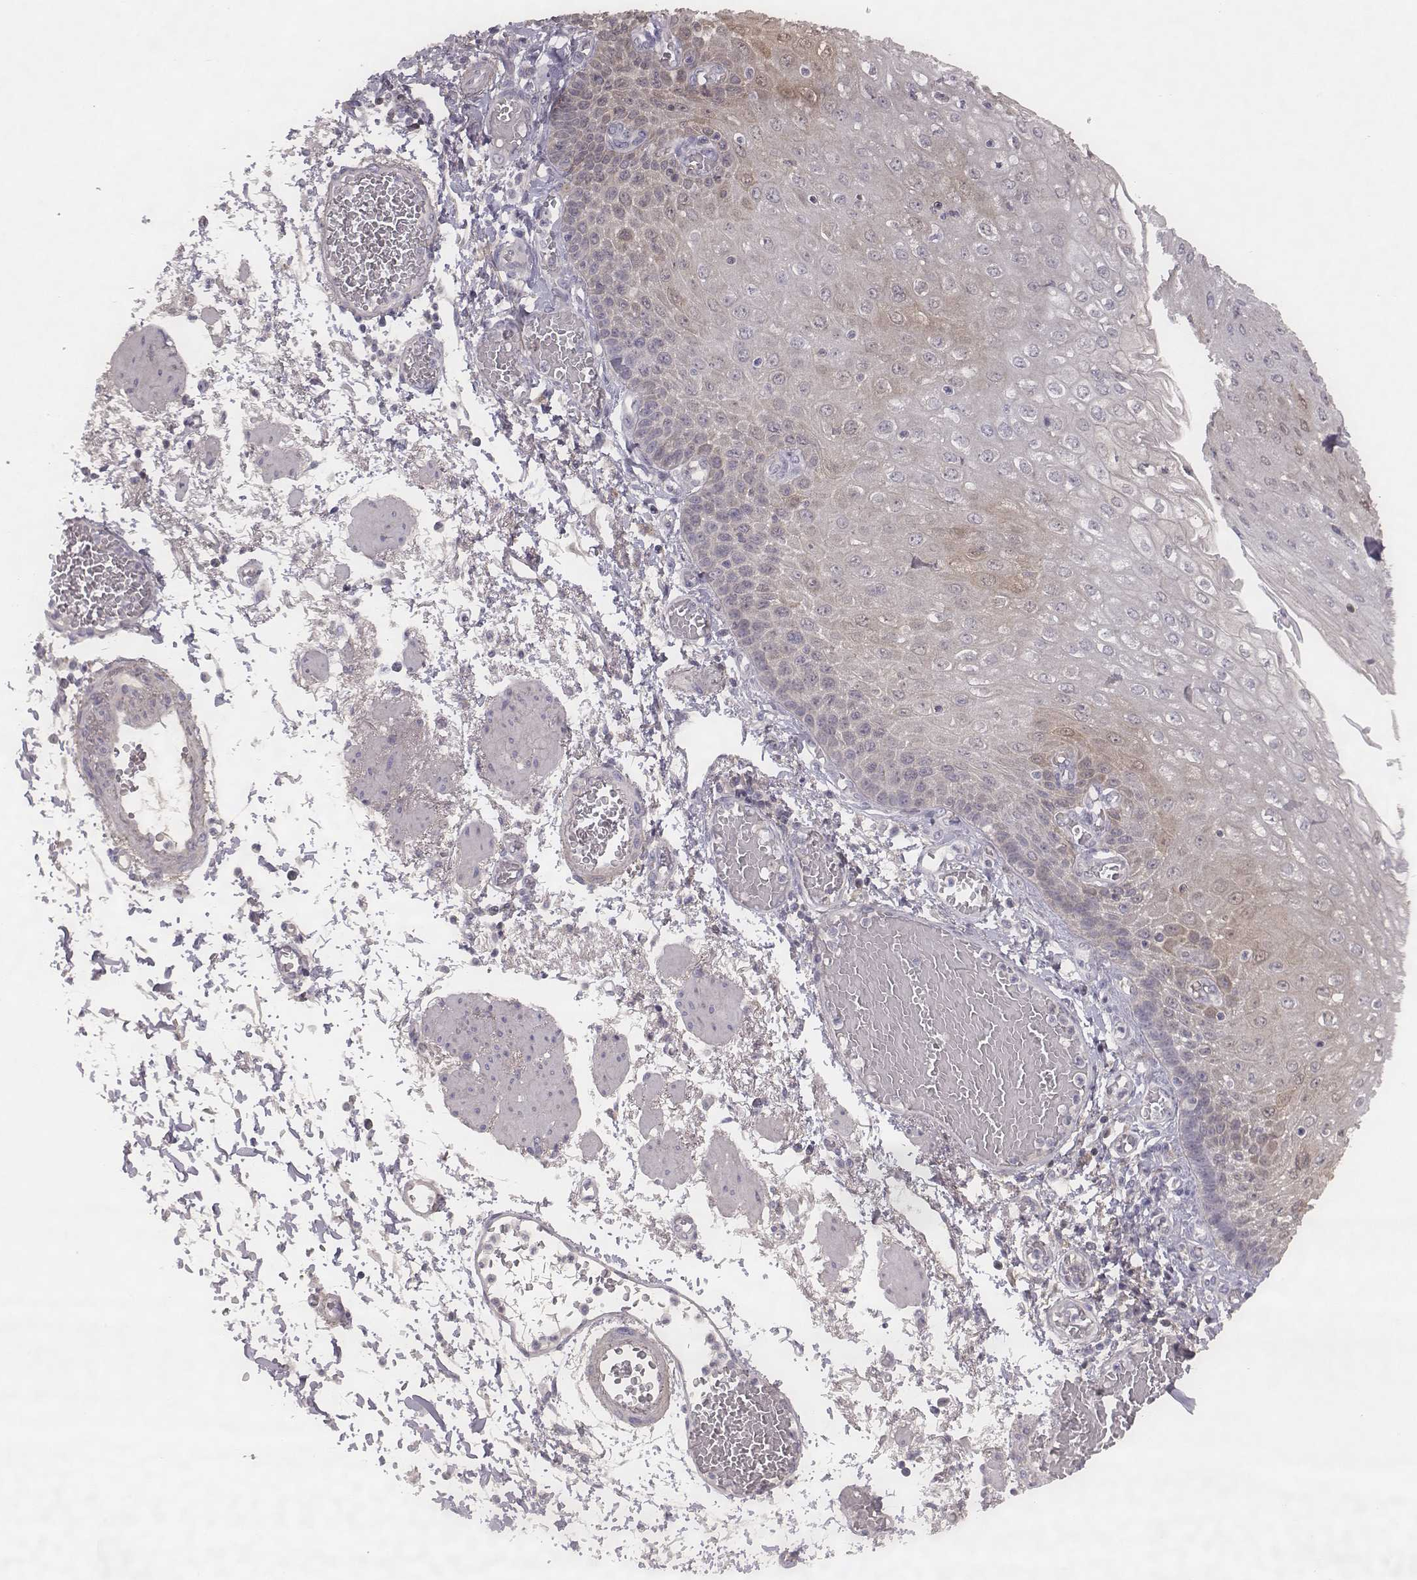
{"staining": {"intensity": "weak", "quantity": "<25%", "location": "cytoplasmic/membranous"}, "tissue": "esophagus", "cell_type": "Squamous epithelial cells", "image_type": "normal", "snomed": [{"axis": "morphology", "description": "Normal tissue, NOS"}, {"axis": "morphology", "description": "Adenocarcinoma, NOS"}, {"axis": "topography", "description": "Esophagus"}], "caption": "Esophagus stained for a protein using immunohistochemistry (IHC) demonstrates no staining squamous epithelial cells.", "gene": "TLX3", "patient": {"sex": "male", "age": 81}}